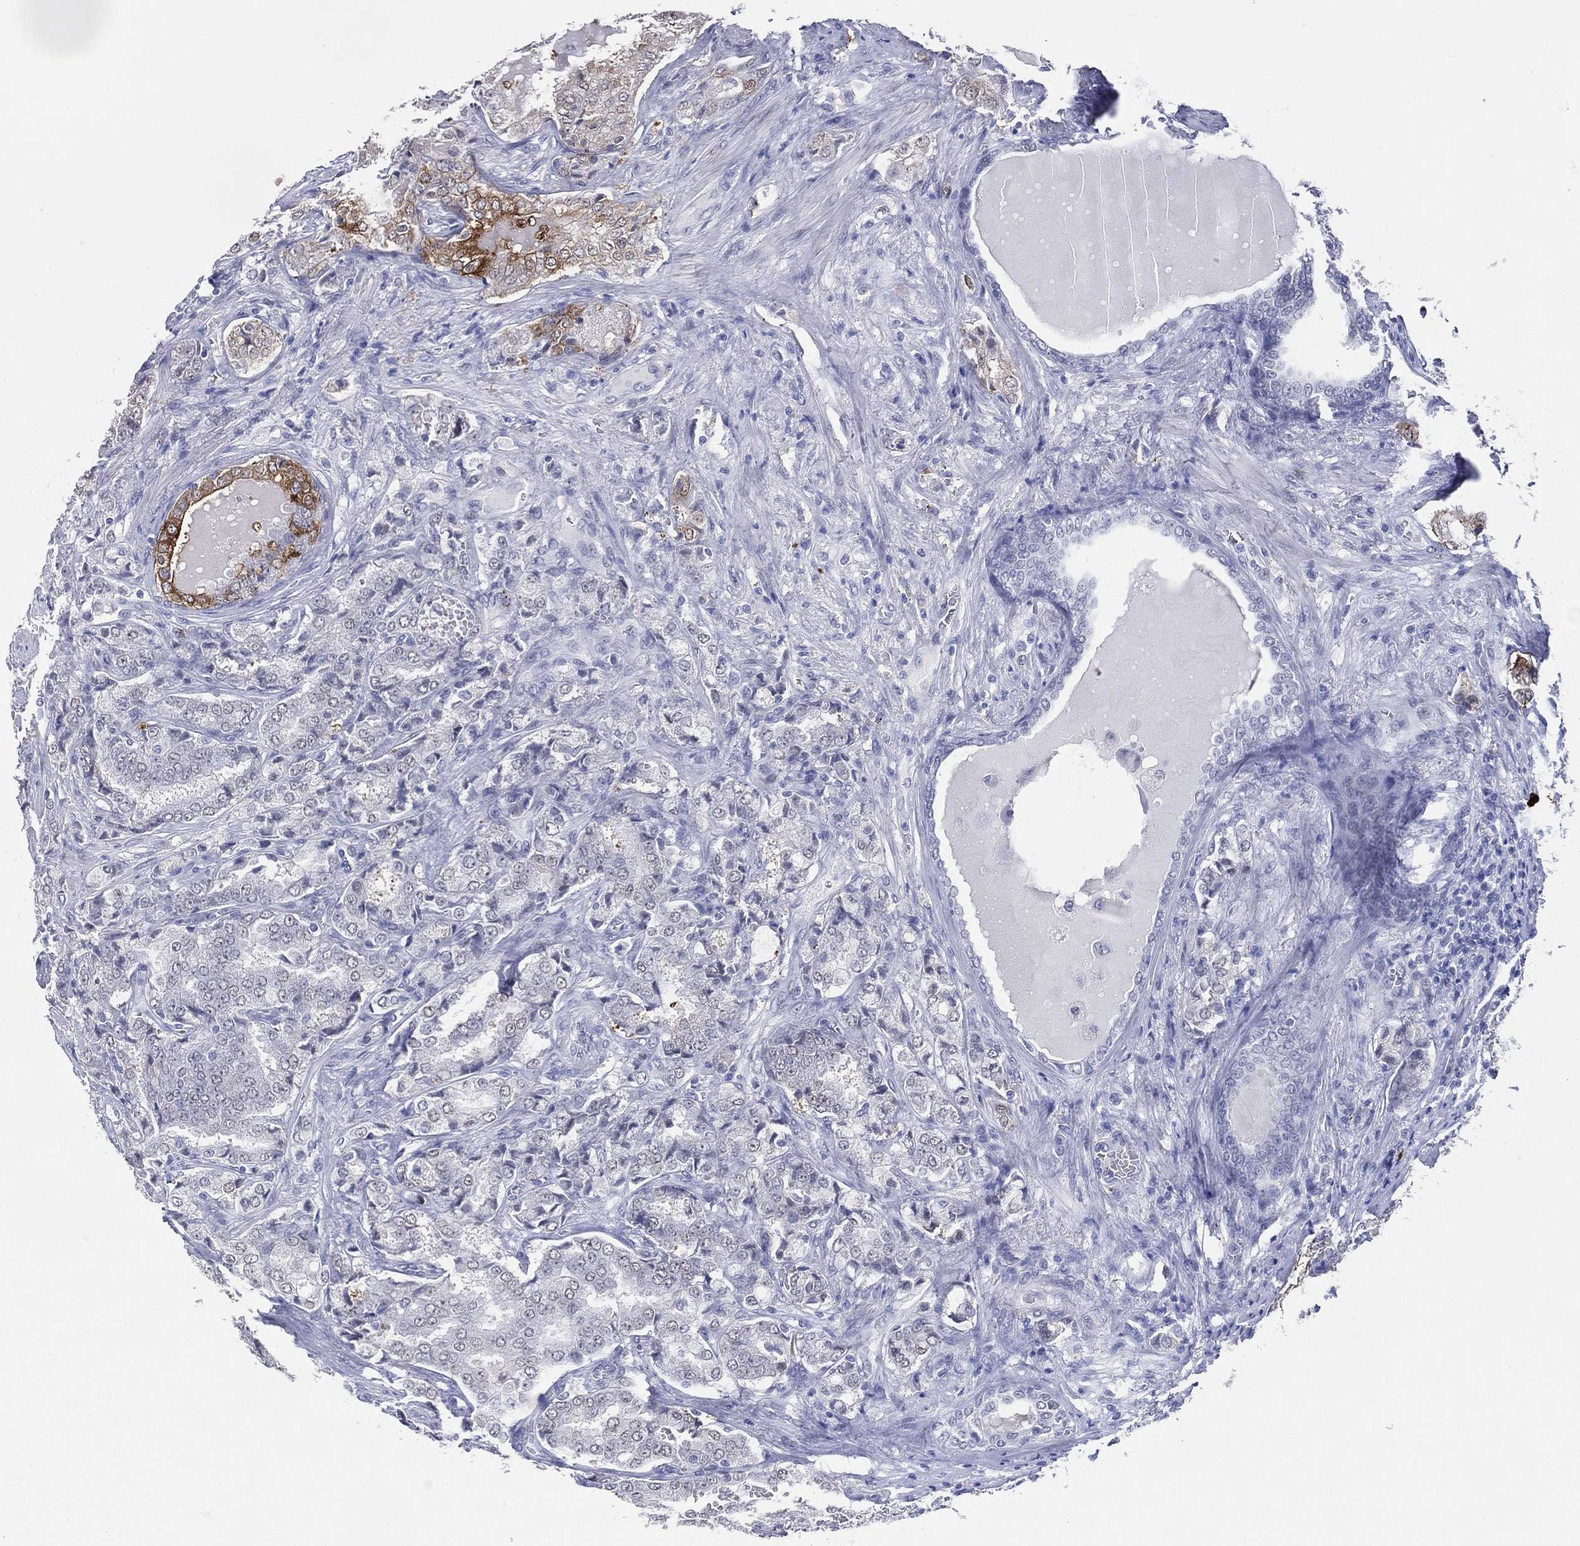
{"staining": {"intensity": "moderate", "quantity": "<25%", "location": "cytoplasmic/membranous"}, "tissue": "prostate cancer", "cell_type": "Tumor cells", "image_type": "cancer", "snomed": [{"axis": "morphology", "description": "Adenocarcinoma, NOS"}, {"axis": "topography", "description": "Prostate"}], "caption": "This is an image of immunohistochemistry (IHC) staining of prostate adenocarcinoma, which shows moderate positivity in the cytoplasmic/membranous of tumor cells.", "gene": "CFAP58", "patient": {"sex": "male", "age": 65}}